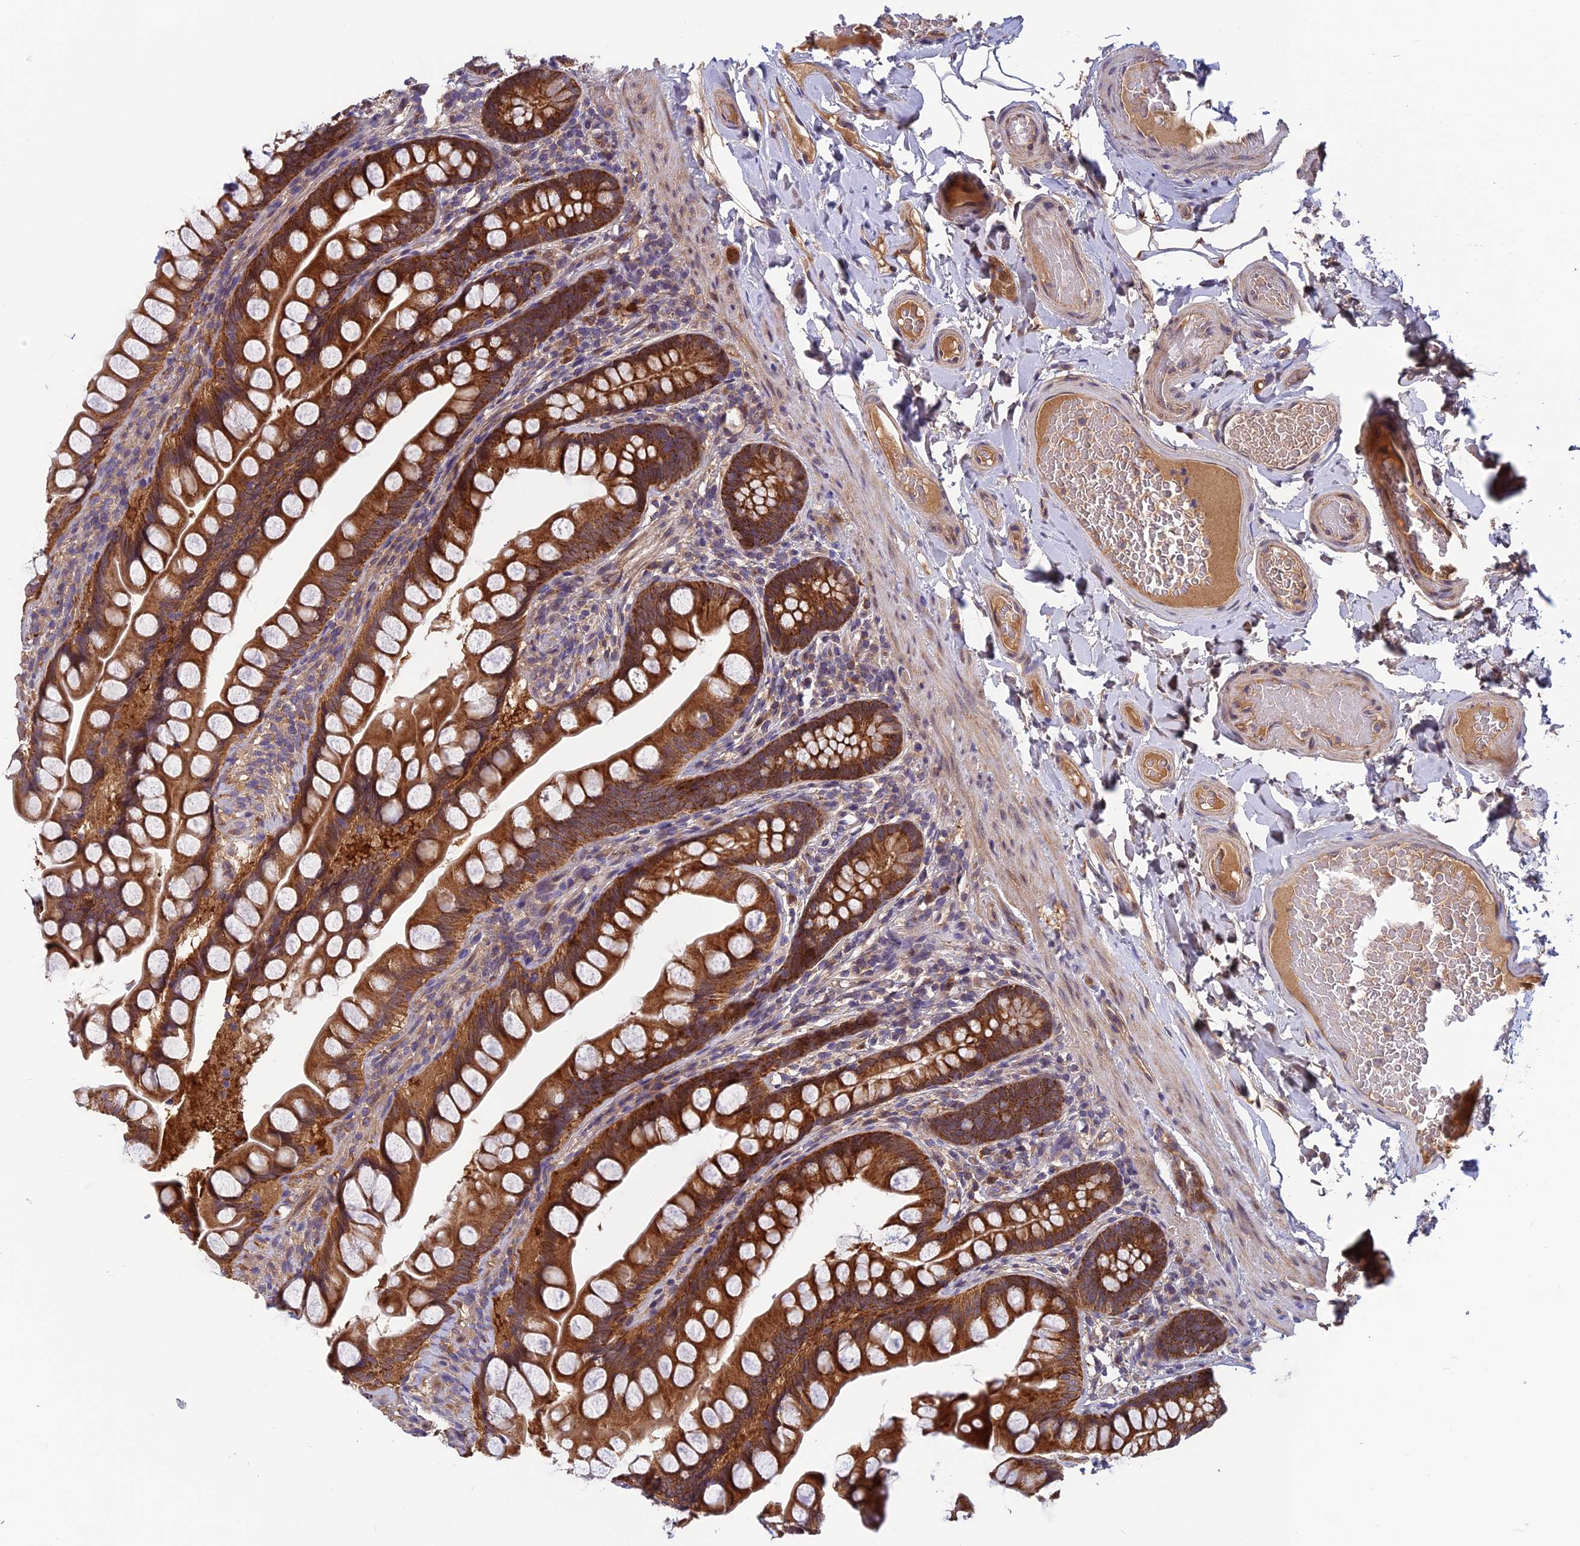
{"staining": {"intensity": "strong", "quantity": ">75%", "location": "cytoplasmic/membranous"}, "tissue": "small intestine", "cell_type": "Glandular cells", "image_type": "normal", "snomed": [{"axis": "morphology", "description": "Normal tissue, NOS"}, {"axis": "topography", "description": "Small intestine"}], "caption": "The photomicrograph exhibits immunohistochemical staining of normal small intestine. There is strong cytoplasmic/membranous staining is identified in about >75% of glandular cells.", "gene": "CCDC15", "patient": {"sex": "male", "age": 70}}